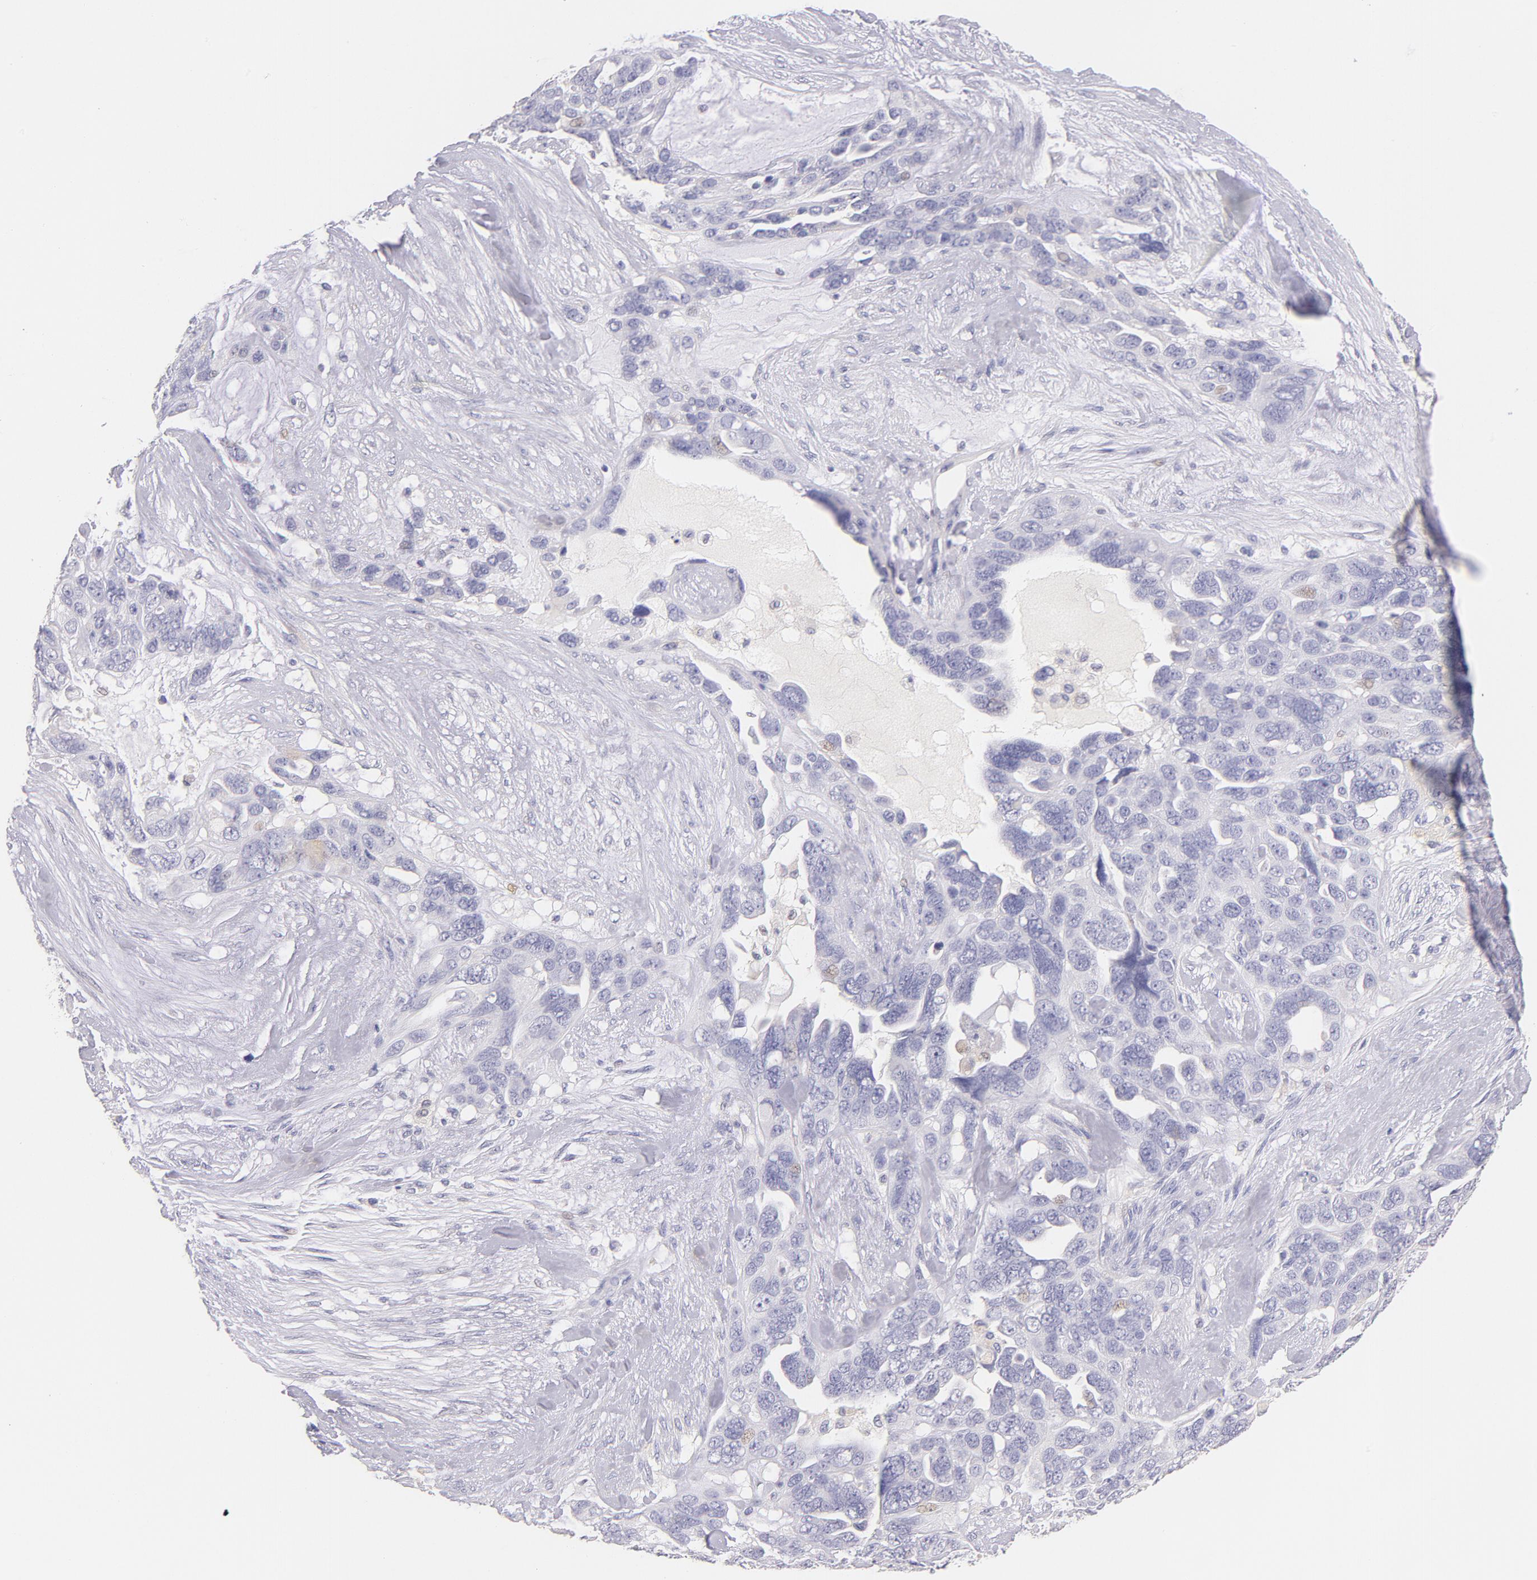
{"staining": {"intensity": "negative", "quantity": "none", "location": "none"}, "tissue": "ovarian cancer", "cell_type": "Tumor cells", "image_type": "cancer", "snomed": [{"axis": "morphology", "description": "Cystadenocarcinoma, serous, NOS"}, {"axis": "topography", "description": "Ovary"}], "caption": "A high-resolution histopathology image shows immunohistochemistry (IHC) staining of ovarian serous cystadenocarcinoma, which displays no significant positivity in tumor cells. (Stains: DAB (3,3'-diaminobenzidine) immunohistochemistry (IHC) with hematoxylin counter stain, Microscopy: brightfield microscopy at high magnification).", "gene": "CD44", "patient": {"sex": "female", "age": 63}}